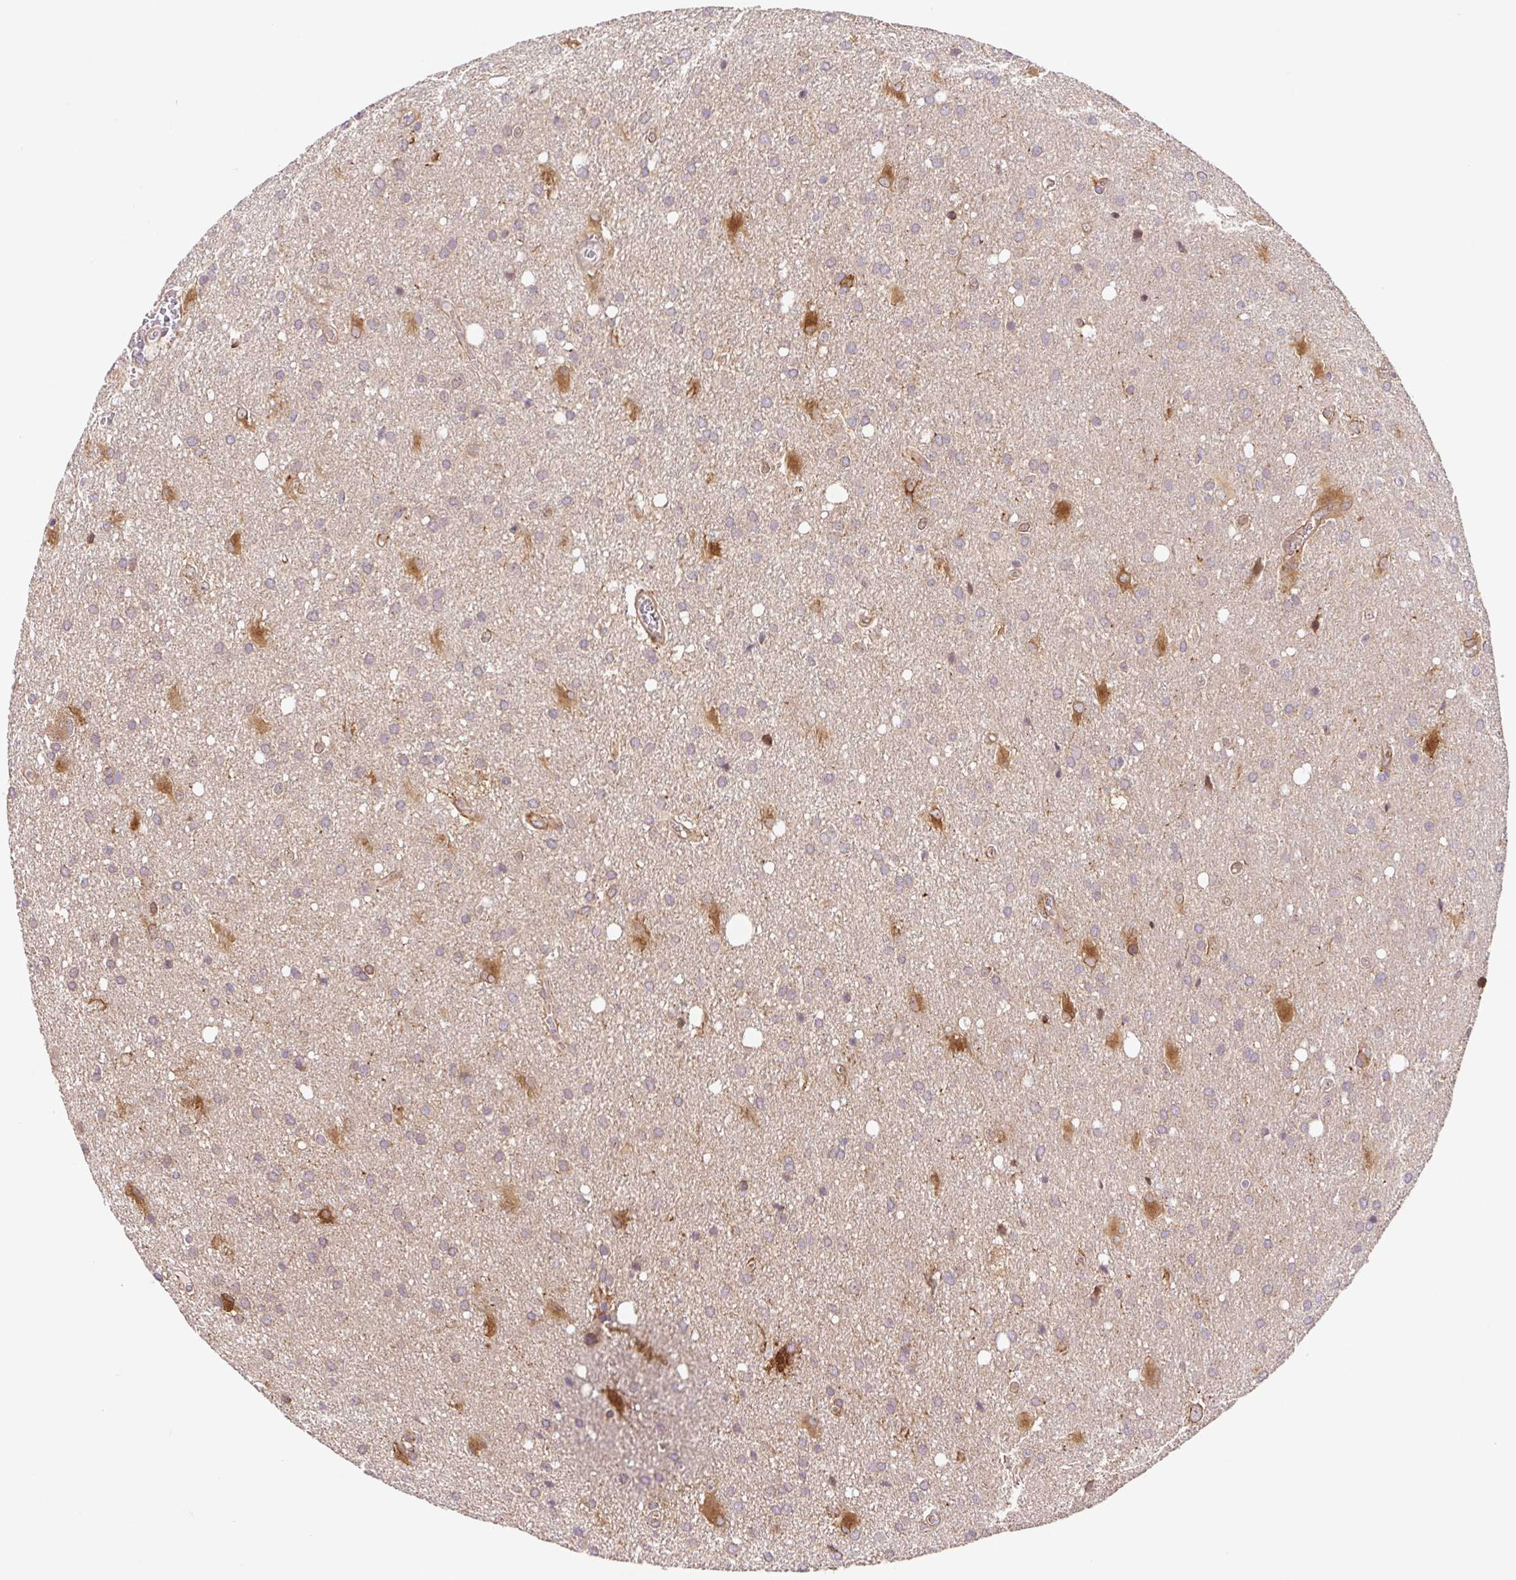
{"staining": {"intensity": "strong", "quantity": "<25%", "location": "cytoplasmic/membranous"}, "tissue": "glioma", "cell_type": "Tumor cells", "image_type": "cancer", "snomed": [{"axis": "morphology", "description": "Glioma, malignant, Low grade"}, {"axis": "topography", "description": "Brain"}], "caption": "Immunohistochemical staining of glioma reveals medium levels of strong cytoplasmic/membranous positivity in approximately <25% of tumor cells. (DAB IHC with brightfield microscopy, high magnification).", "gene": "LYPD5", "patient": {"sex": "male", "age": 66}}